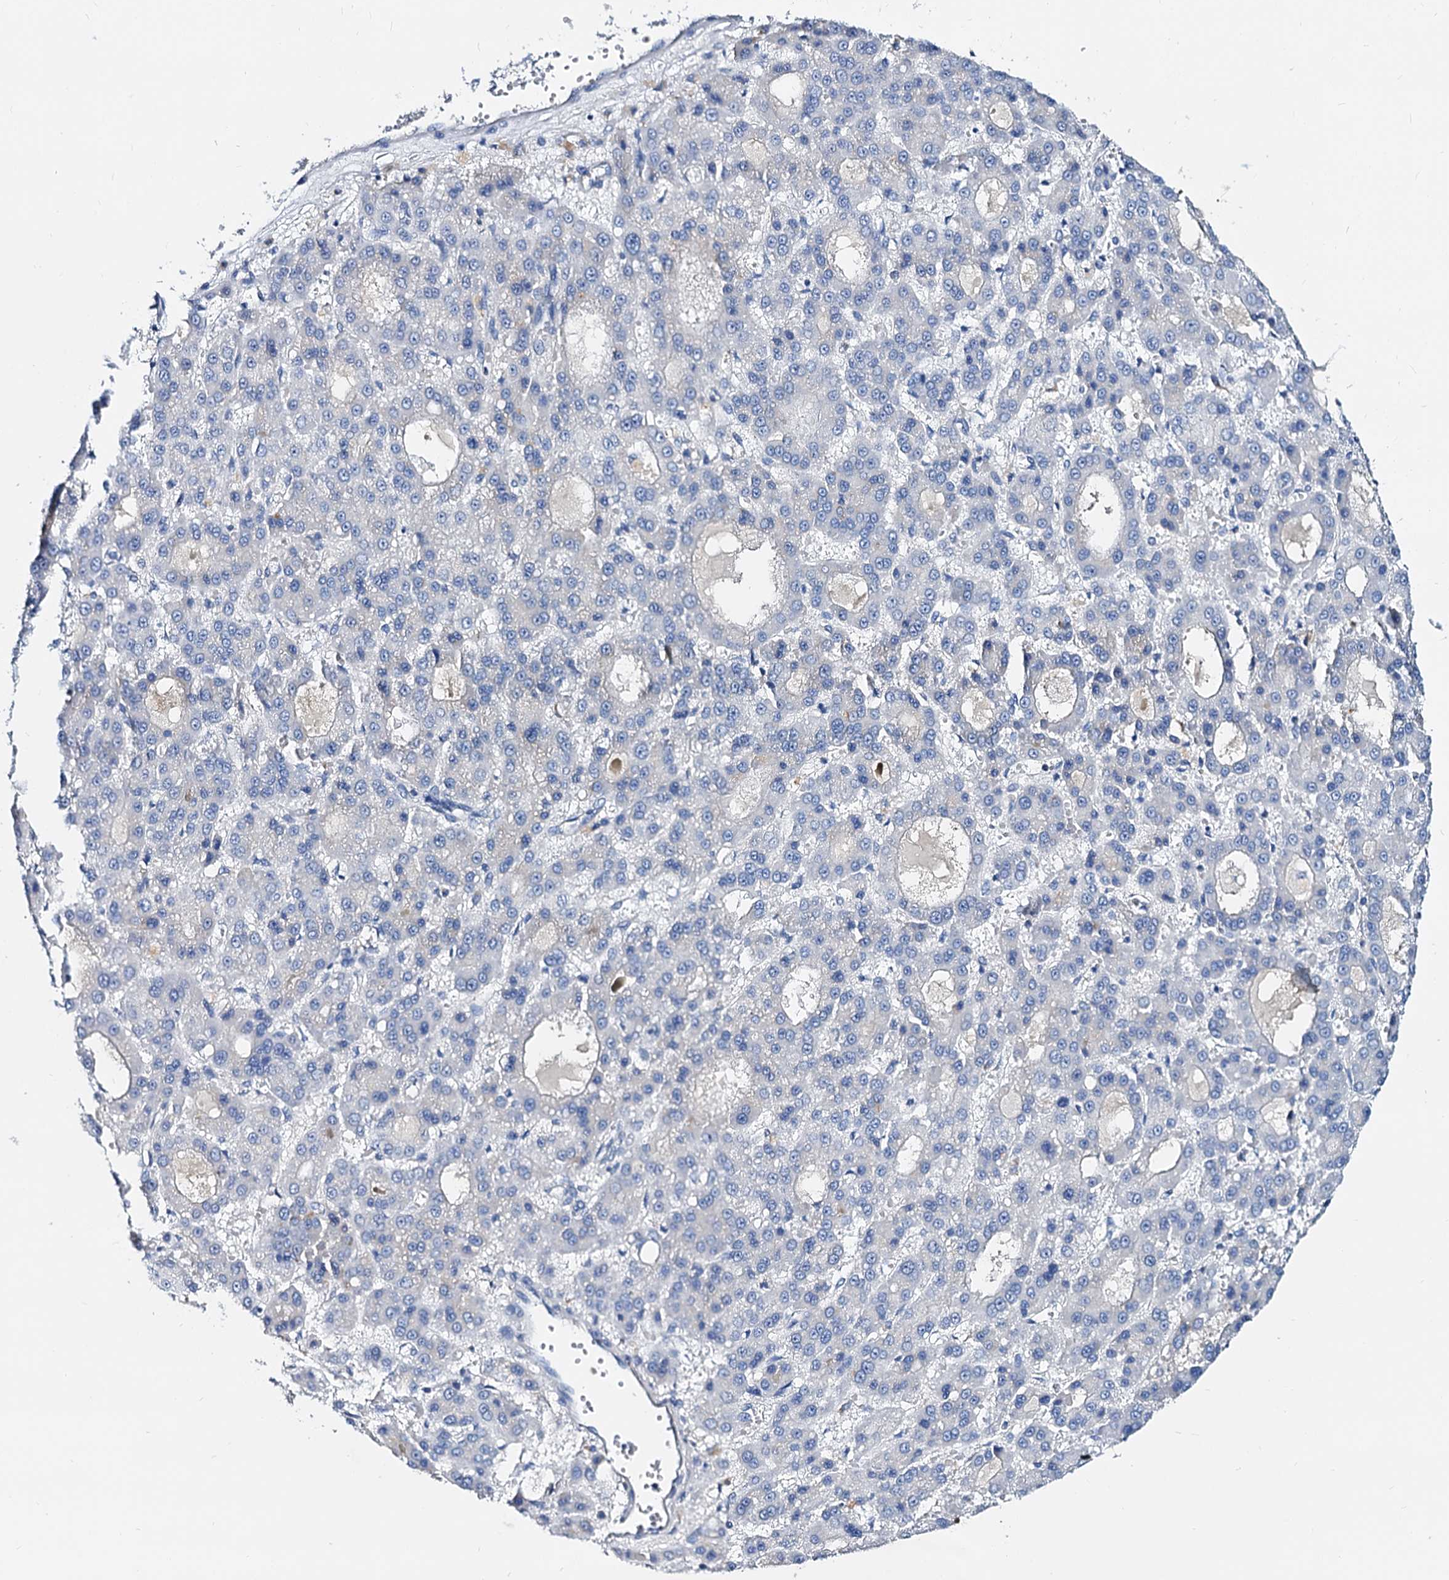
{"staining": {"intensity": "negative", "quantity": "none", "location": "none"}, "tissue": "liver cancer", "cell_type": "Tumor cells", "image_type": "cancer", "snomed": [{"axis": "morphology", "description": "Carcinoma, Hepatocellular, NOS"}, {"axis": "topography", "description": "Liver"}], "caption": "Immunohistochemistry photomicrograph of neoplastic tissue: human liver hepatocellular carcinoma stained with DAB (3,3'-diaminobenzidine) demonstrates no significant protein expression in tumor cells.", "gene": "DYDC2", "patient": {"sex": "male", "age": 70}}